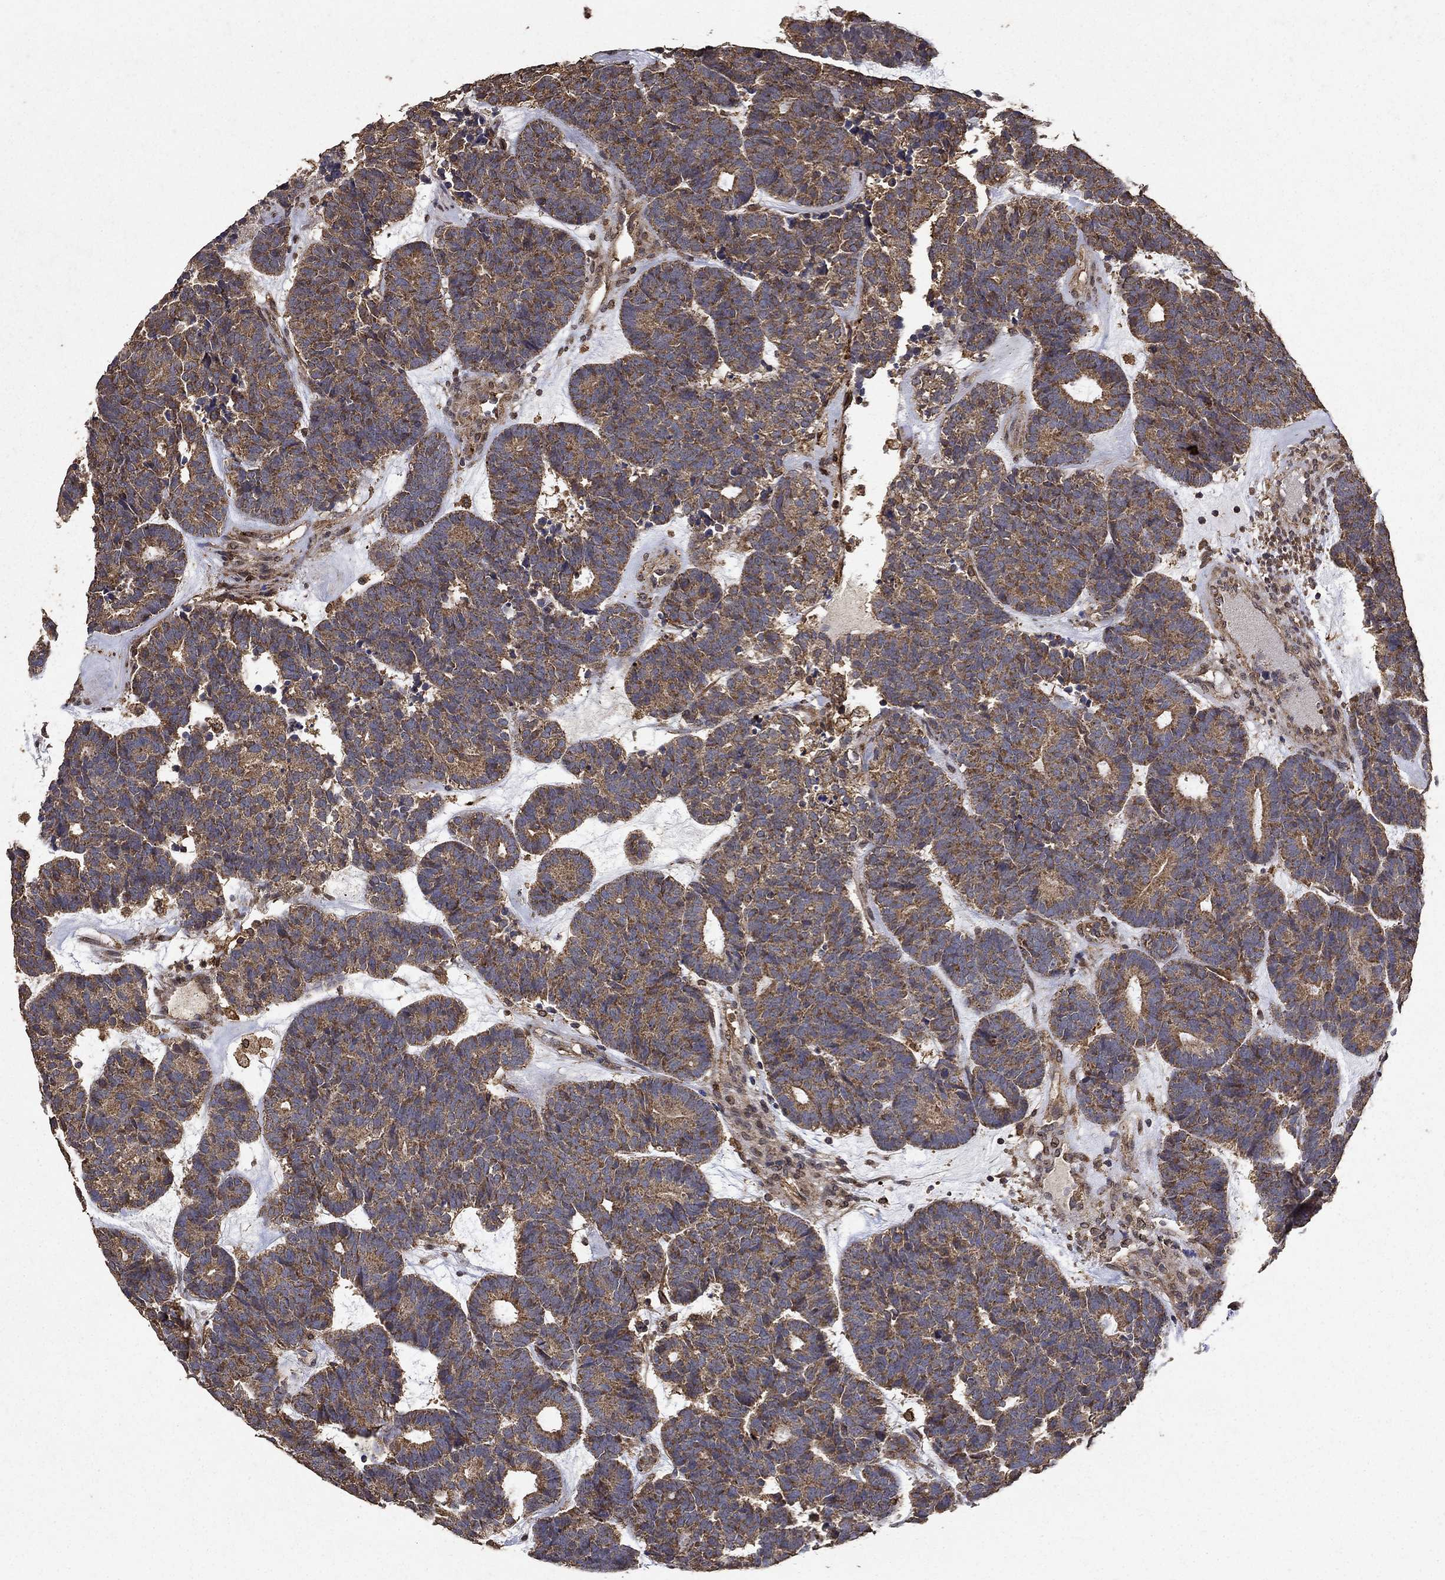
{"staining": {"intensity": "moderate", "quantity": ">75%", "location": "cytoplasmic/membranous"}, "tissue": "head and neck cancer", "cell_type": "Tumor cells", "image_type": "cancer", "snomed": [{"axis": "morphology", "description": "Adenocarcinoma, NOS"}, {"axis": "topography", "description": "Head-Neck"}], "caption": "Brown immunohistochemical staining in head and neck cancer (adenocarcinoma) exhibits moderate cytoplasmic/membranous expression in approximately >75% of tumor cells. (IHC, brightfield microscopy, high magnification).", "gene": "IFRD1", "patient": {"sex": "female", "age": 81}}